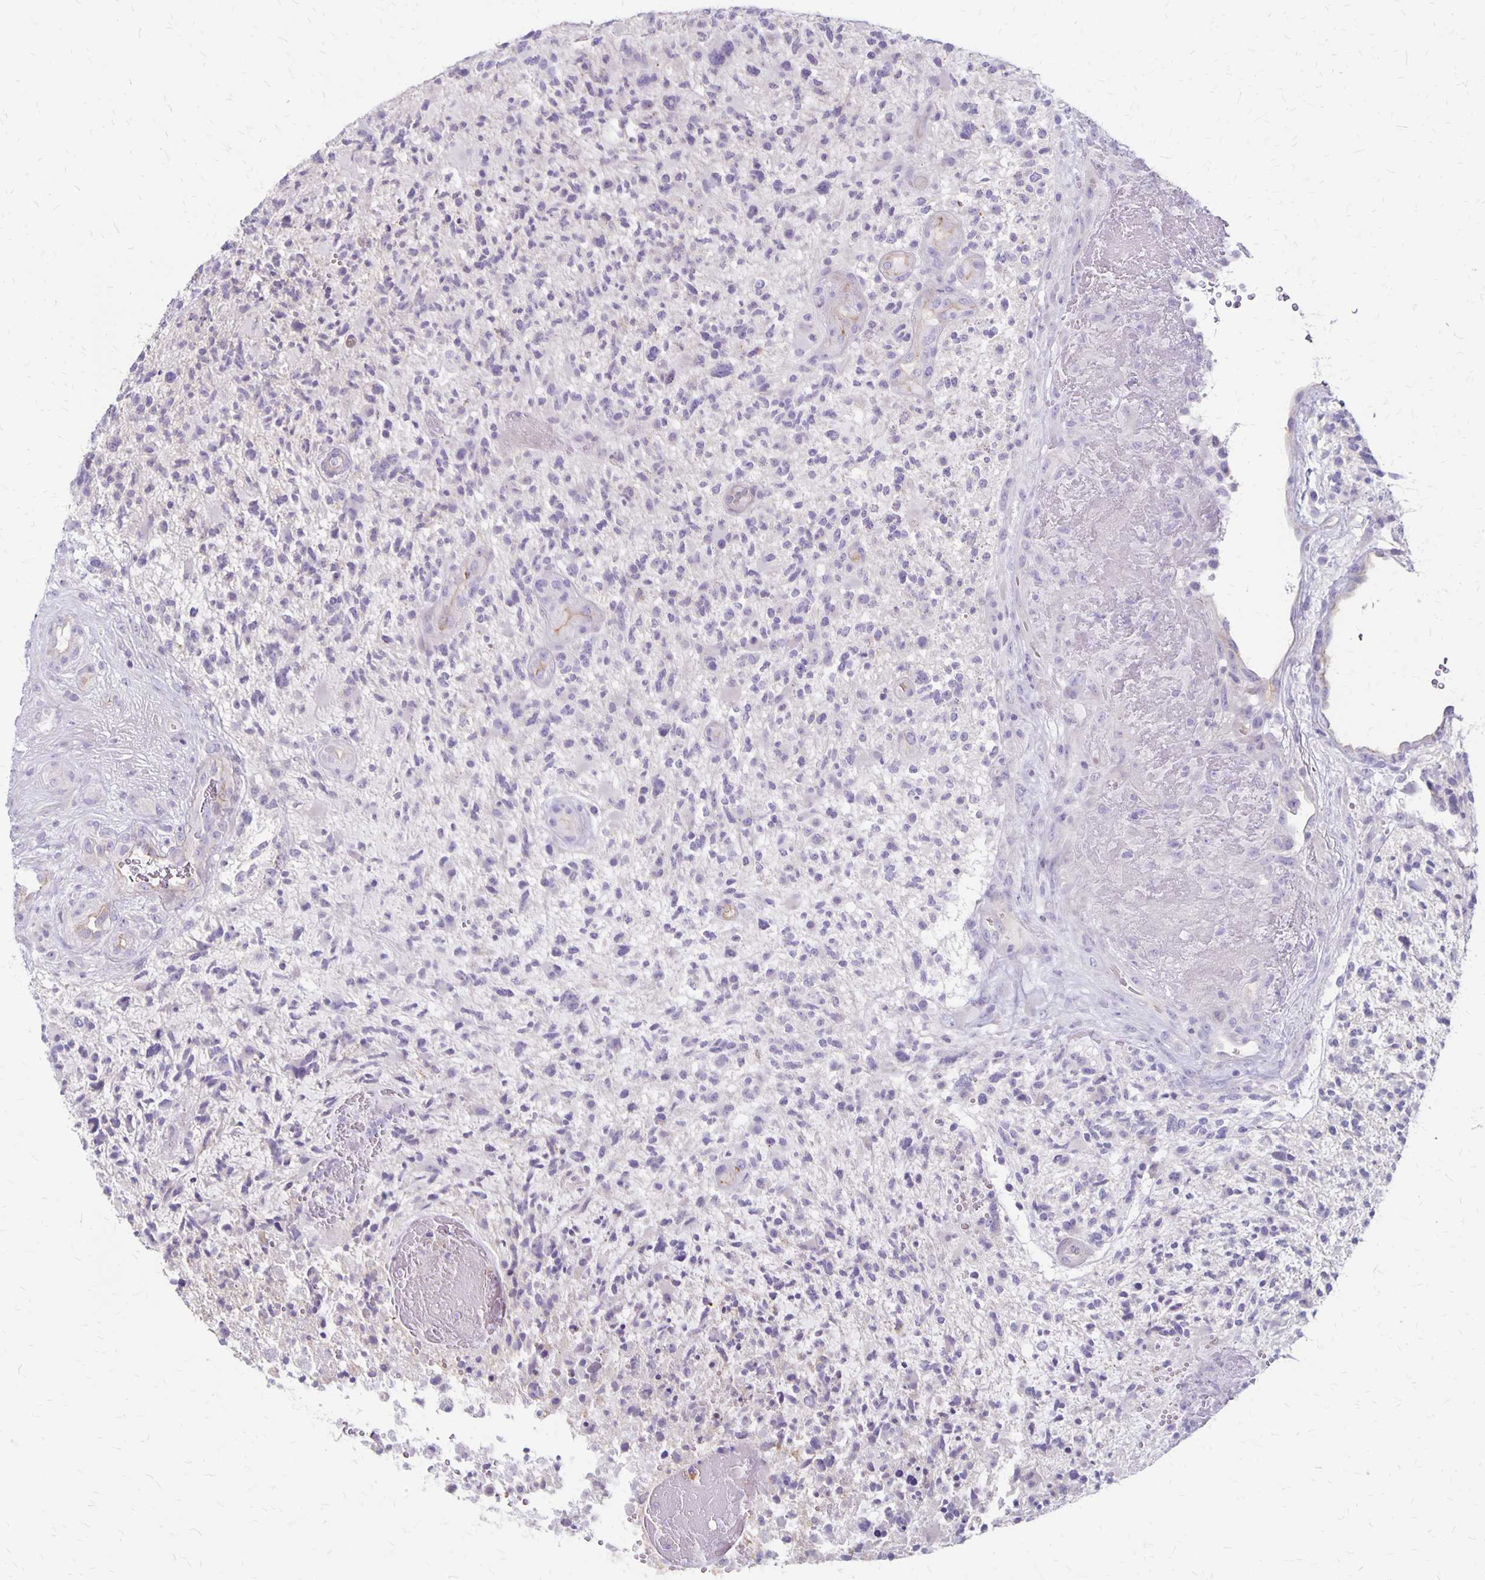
{"staining": {"intensity": "negative", "quantity": "none", "location": "none"}, "tissue": "glioma", "cell_type": "Tumor cells", "image_type": "cancer", "snomed": [{"axis": "morphology", "description": "Glioma, malignant, High grade"}, {"axis": "topography", "description": "Brain"}], "caption": "Immunohistochemistry histopathology image of neoplastic tissue: human malignant glioma (high-grade) stained with DAB exhibits no significant protein positivity in tumor cells.", "gene": "HOMER1", "patient": {"sex": "female", "age": 71}}